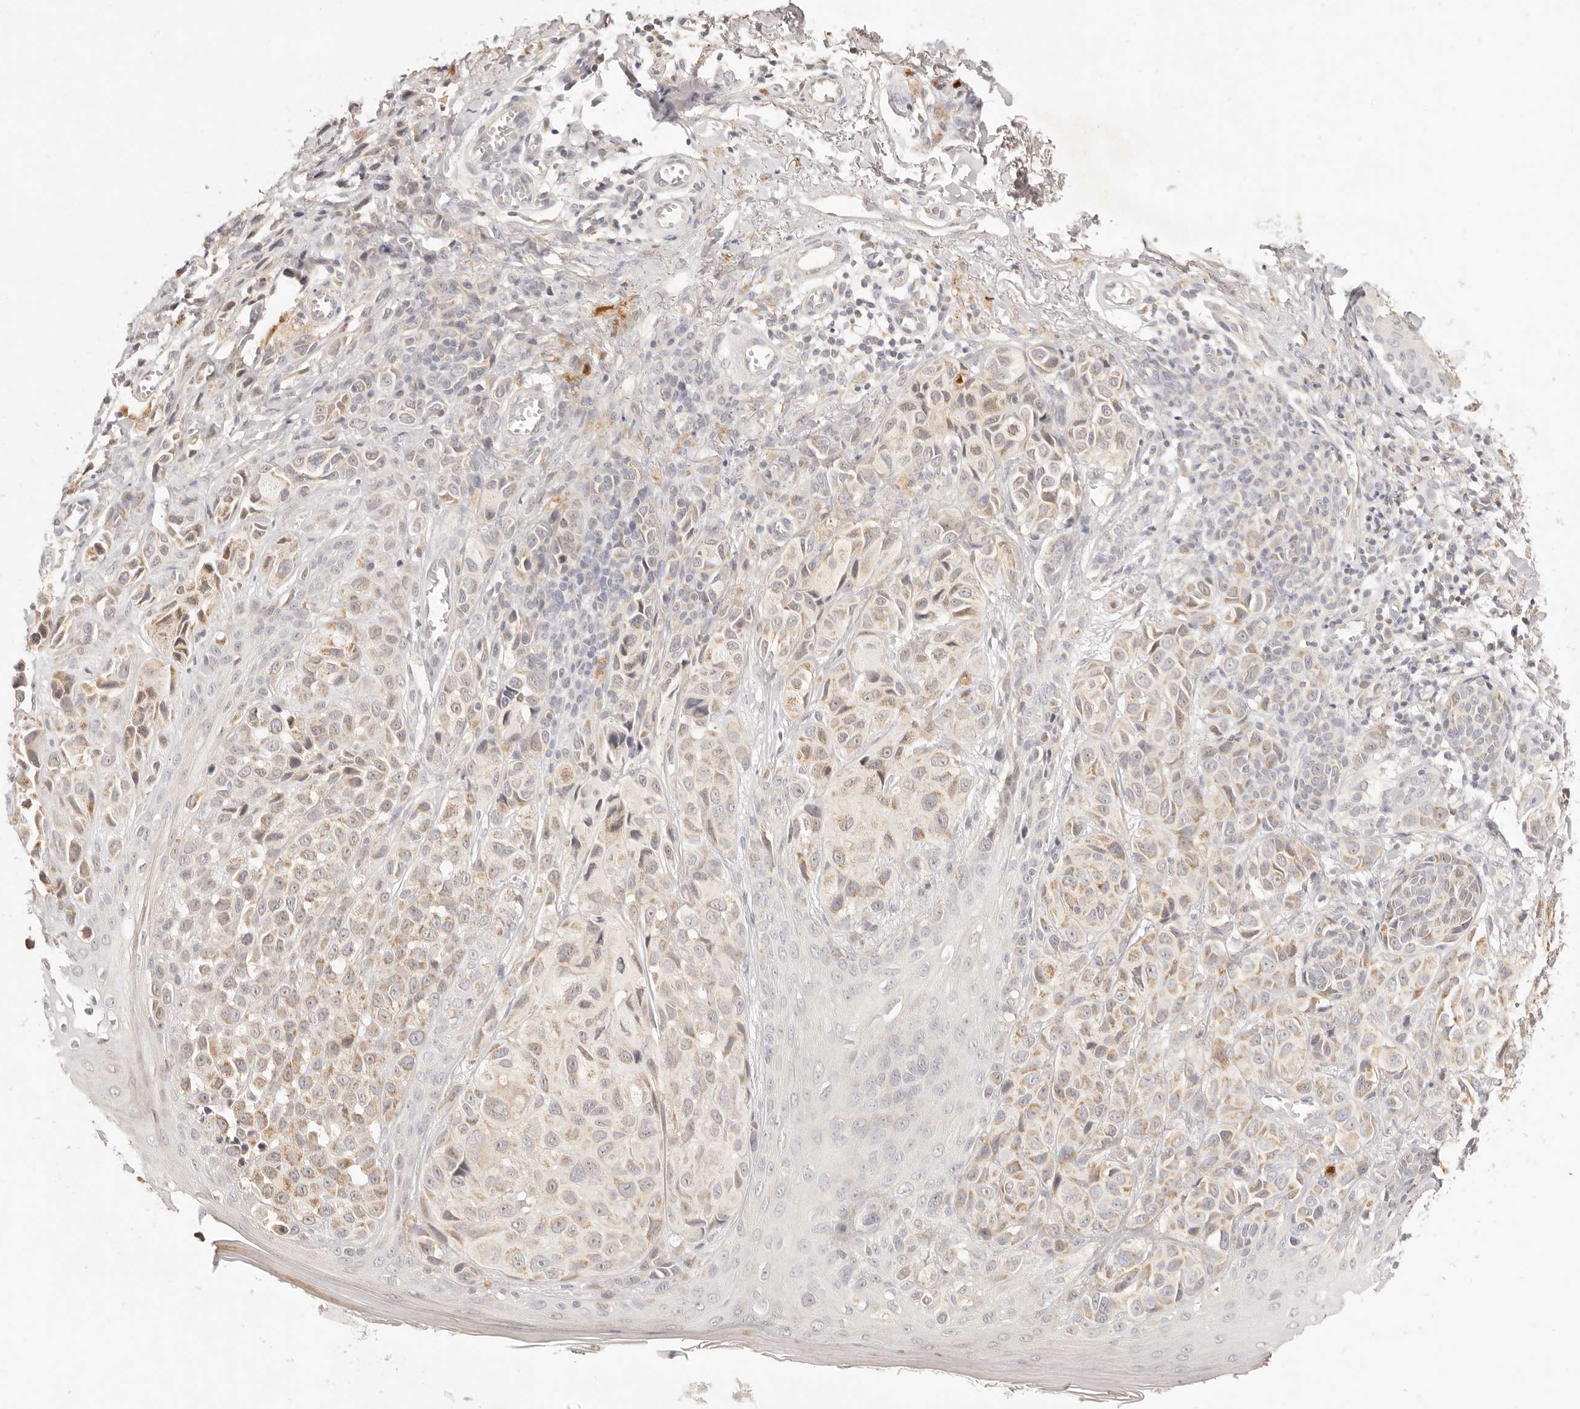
{"staining": {"intensity": "moderate", "quantity": "25%-75%", "location": "cytoplasmic/membranous"}, "tissue": "melanoma", "cell_type": "Tumor cells", "image_type": "cancer", "snomed": [{"axis": "morphology", "description": "Malignant melanoma, NOS"}, {"axis": "topography", "description": "Skin"}], "caption": "Melanoma tissue reveals moderate cytoplasmic/membranous staining in approximately 25%-75% of tumor cells (DAB (3,3'-diaminobenzidine) = brown stain, brightfield microscopy at high magnification).", "gene": "CPLANE2", "patient": {"sex": "female", "age": 58}}